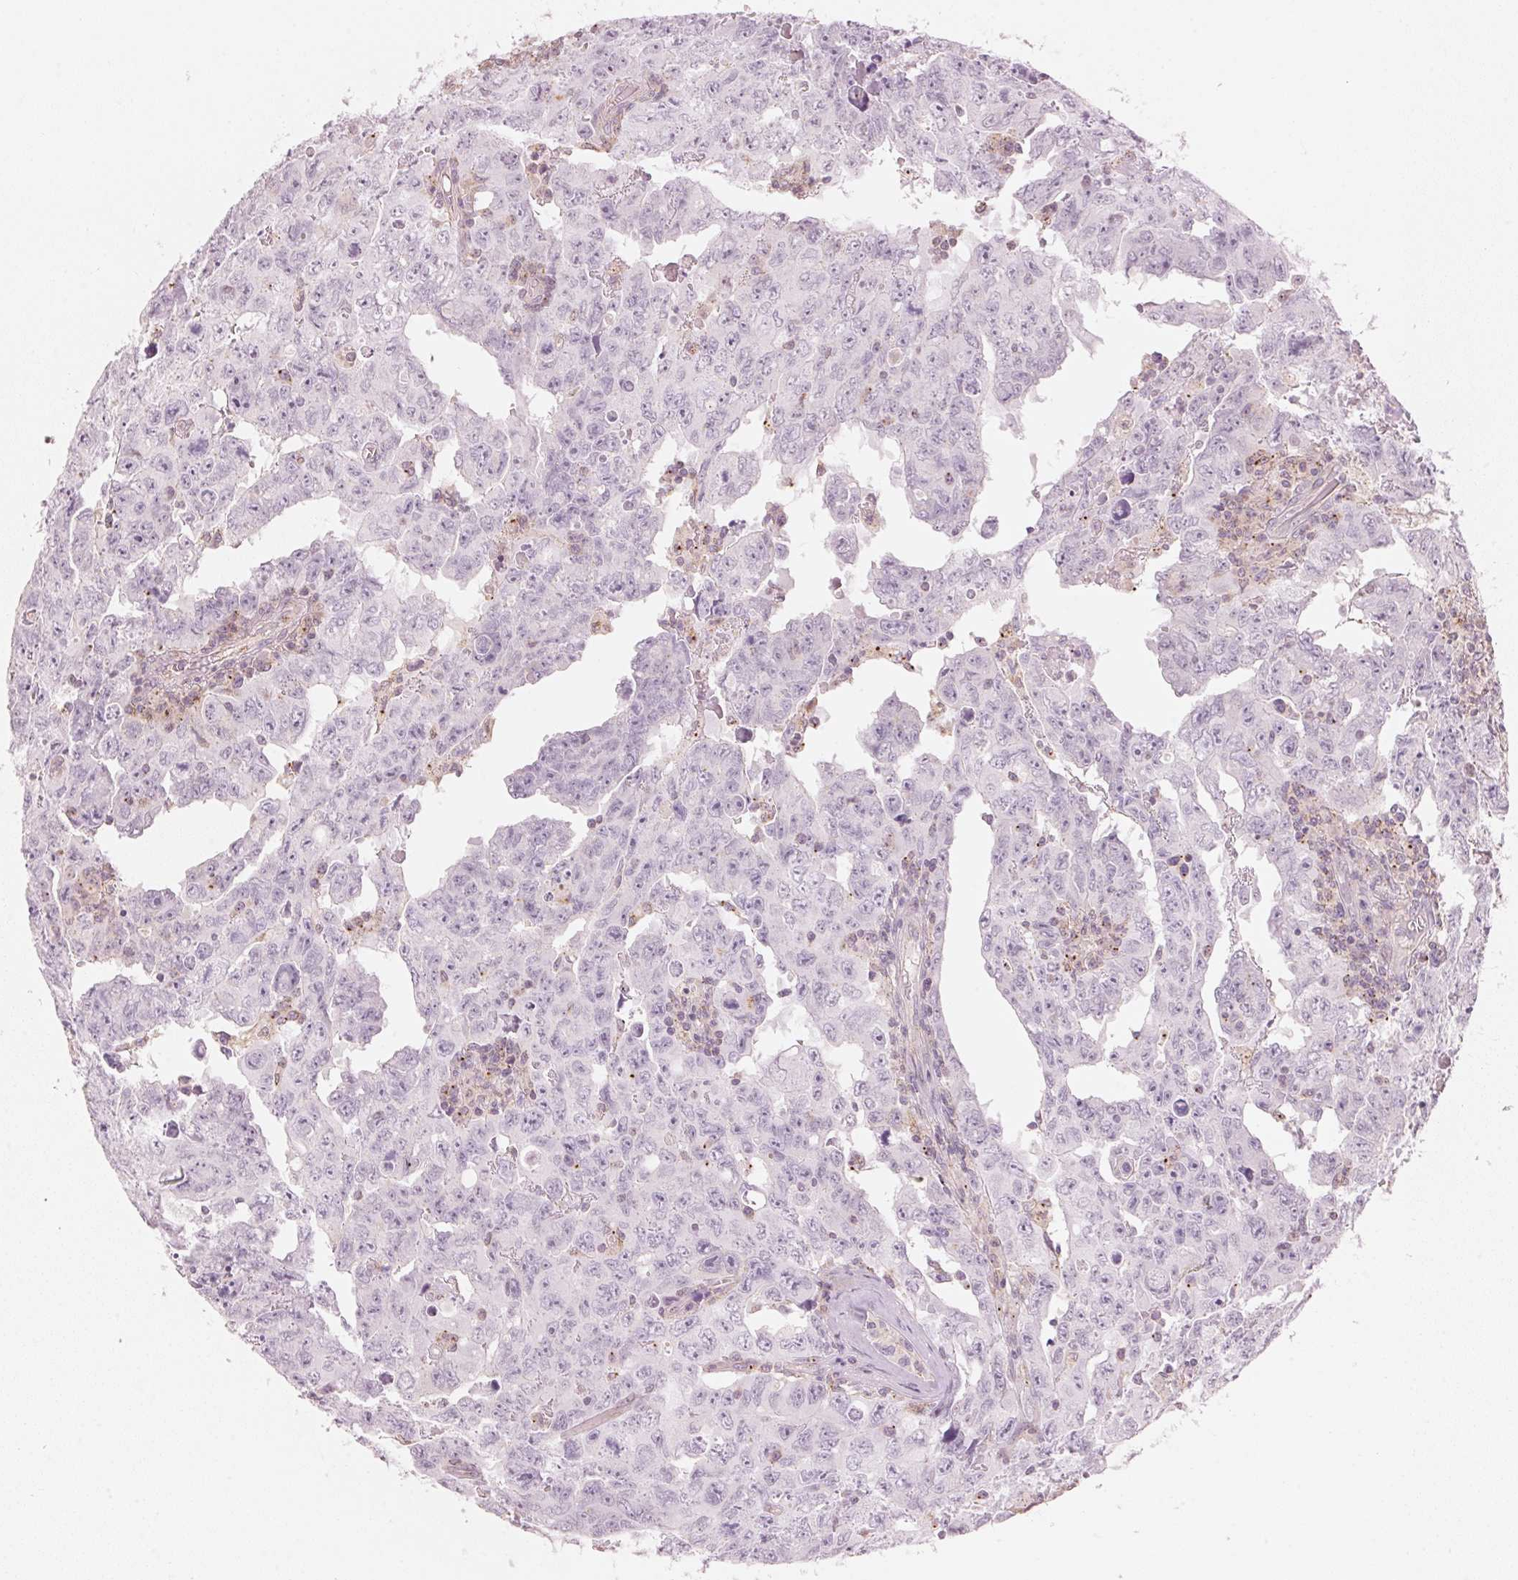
{"staining": {"intensity": "negative", "quantity": "none", "location": "none"}, "tissue": "testis cancer", "cell_type": "Tumor cells", "image_type": "cancer", "snomed": [{"axis": "morphology", "description": "Carcinoma, Embryonal, NOS"}, {"axis": "topography", "description": "Testis"}], "caption": "Tumor cells show no significant staining in testis embryonal carcinoma.", "gene": "HOXB13", "patient": {"sex": "male", "age": 24}}